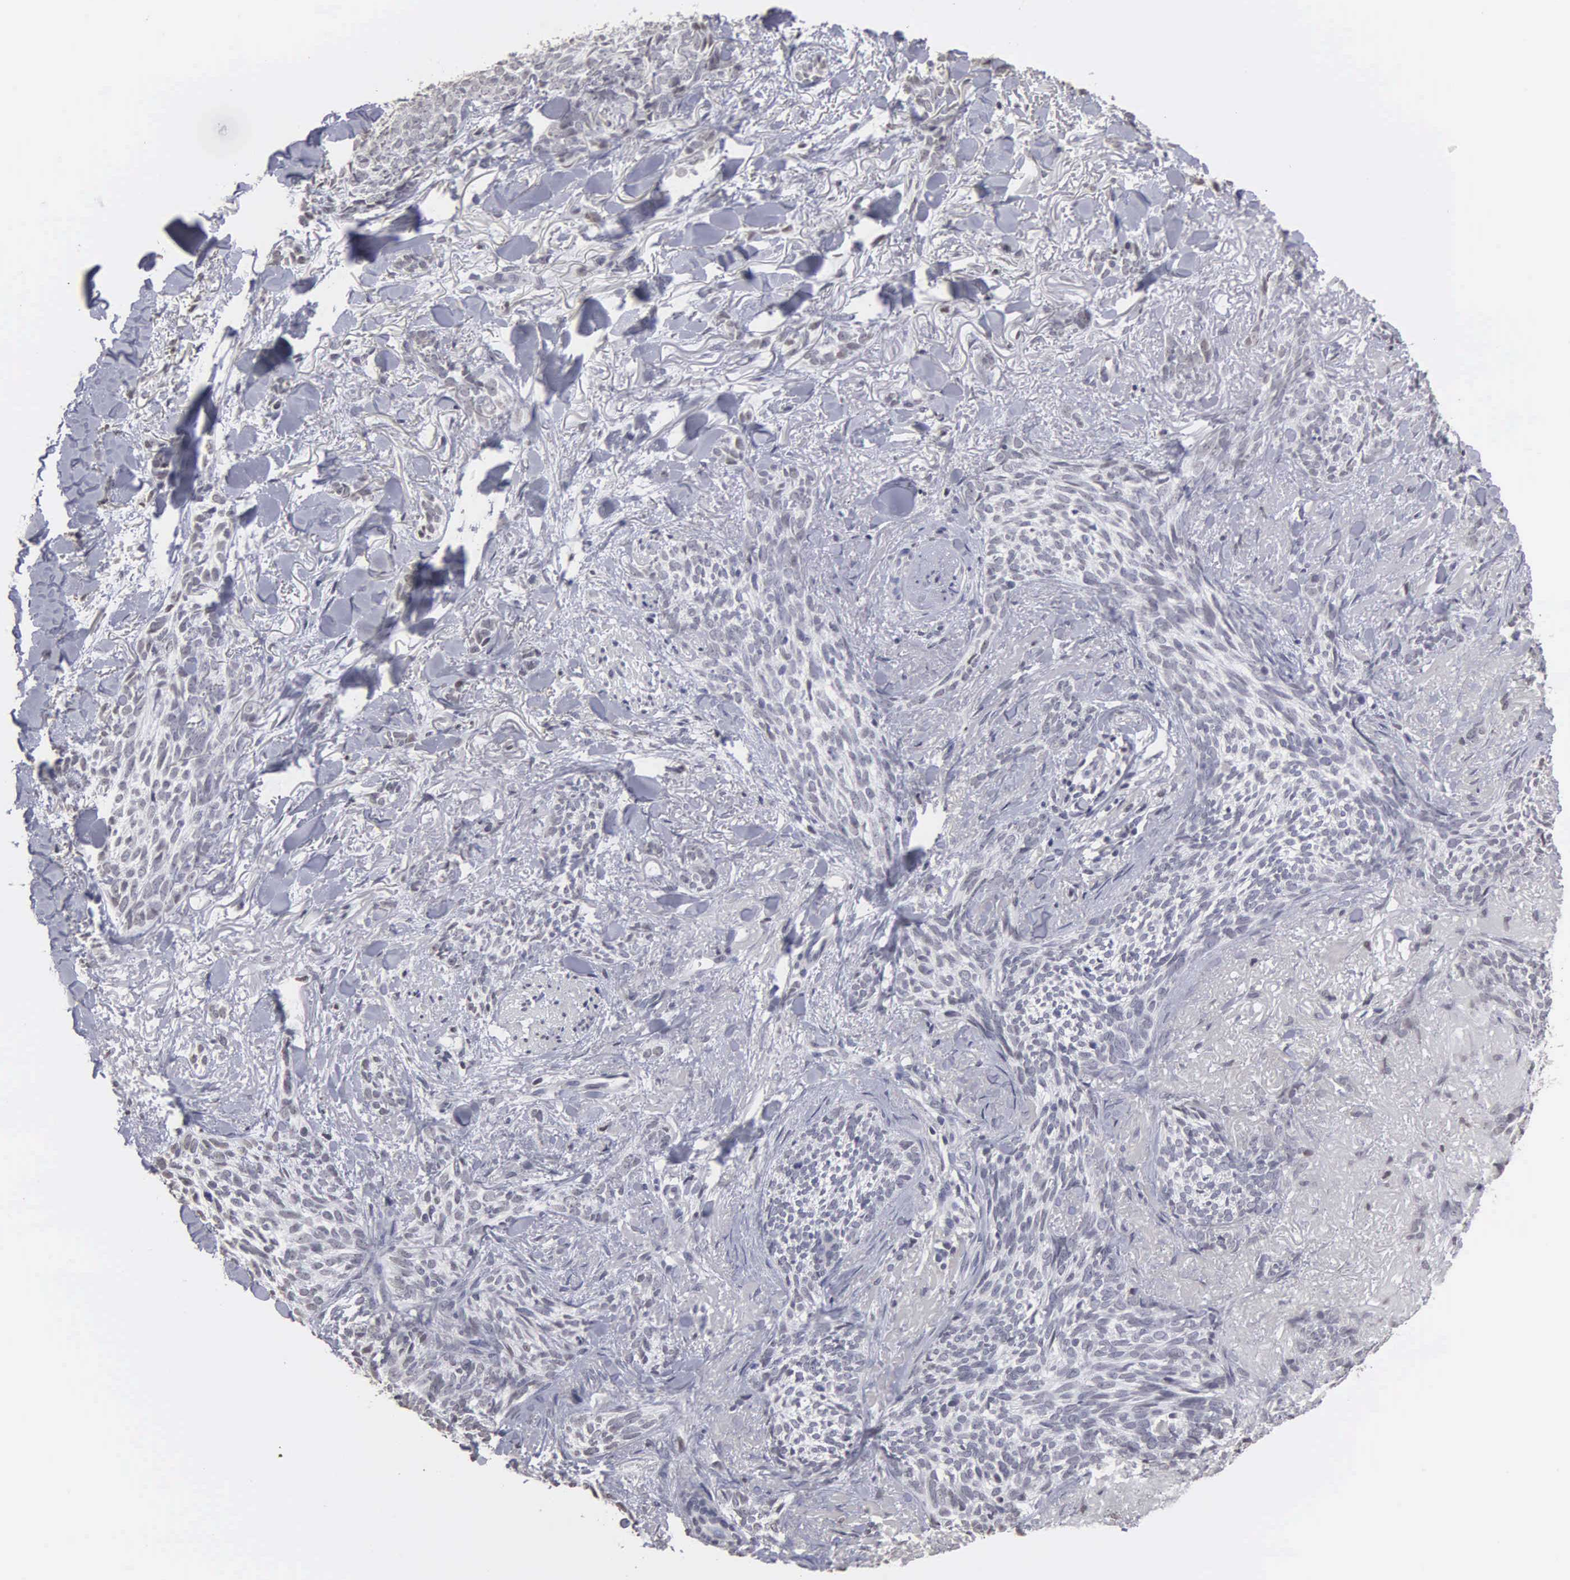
{"staining": {"intensity": "negative", "quantity": "none", "location": "none"}, "tissue": "skin cancer", "cell_type": "Tumor cells", "image_type": "cancer", "snomed": [{"axis": "morphology", "description": "Basal cell carcinoma"}, {"axis": "topography", "description": "Skin"}], "caption": "The micrograph exhibits no significant expression in tumor cells of skin cancer. Brightfield microscopy of immunohistochemistry (IHC) stained with DAB (3,3'-diaminobenzidine) (brown) and hematoxylin (blue), captured at high magnification.", "gene": "UPB1", "patient": {"sex": "female", "age": 81}}